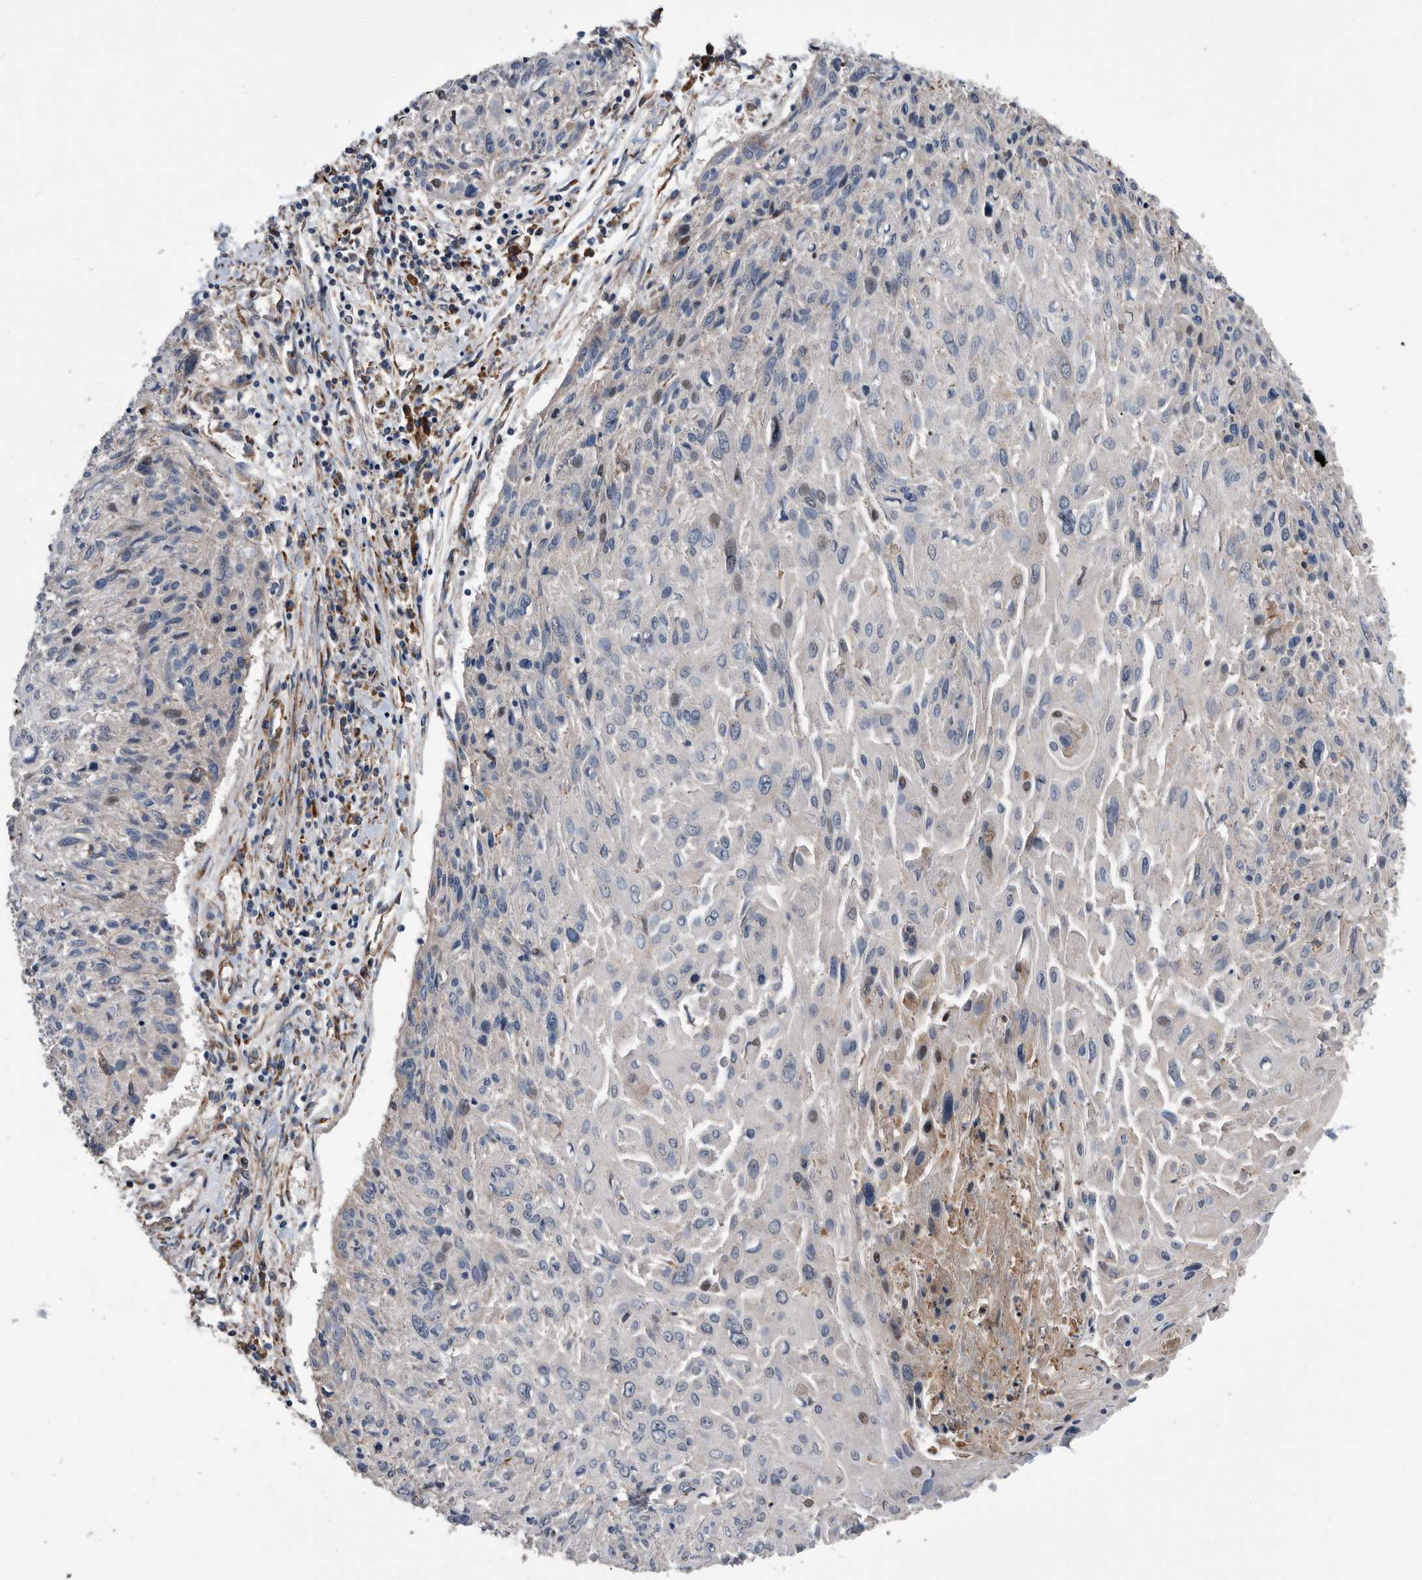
{"staining": {"intensity": "negative", "quantity": "none", "location": "none"}, "tissue": "cervical cancer", "cell_type": "Tumor cells", "image_type": "cancer", "snomed": [{"axis": "morphology", "description": "Squamous cell carcinoma, NOS"}, {"axis": "topography", "description": "Cervix"}], "caption": "Cervical squamous cell carcinoma was stained to show a protein in brown. There is no significant expression in tumor cells.", "gene": "SERINC2", "patient": {"sex": "female", "age": 51}}